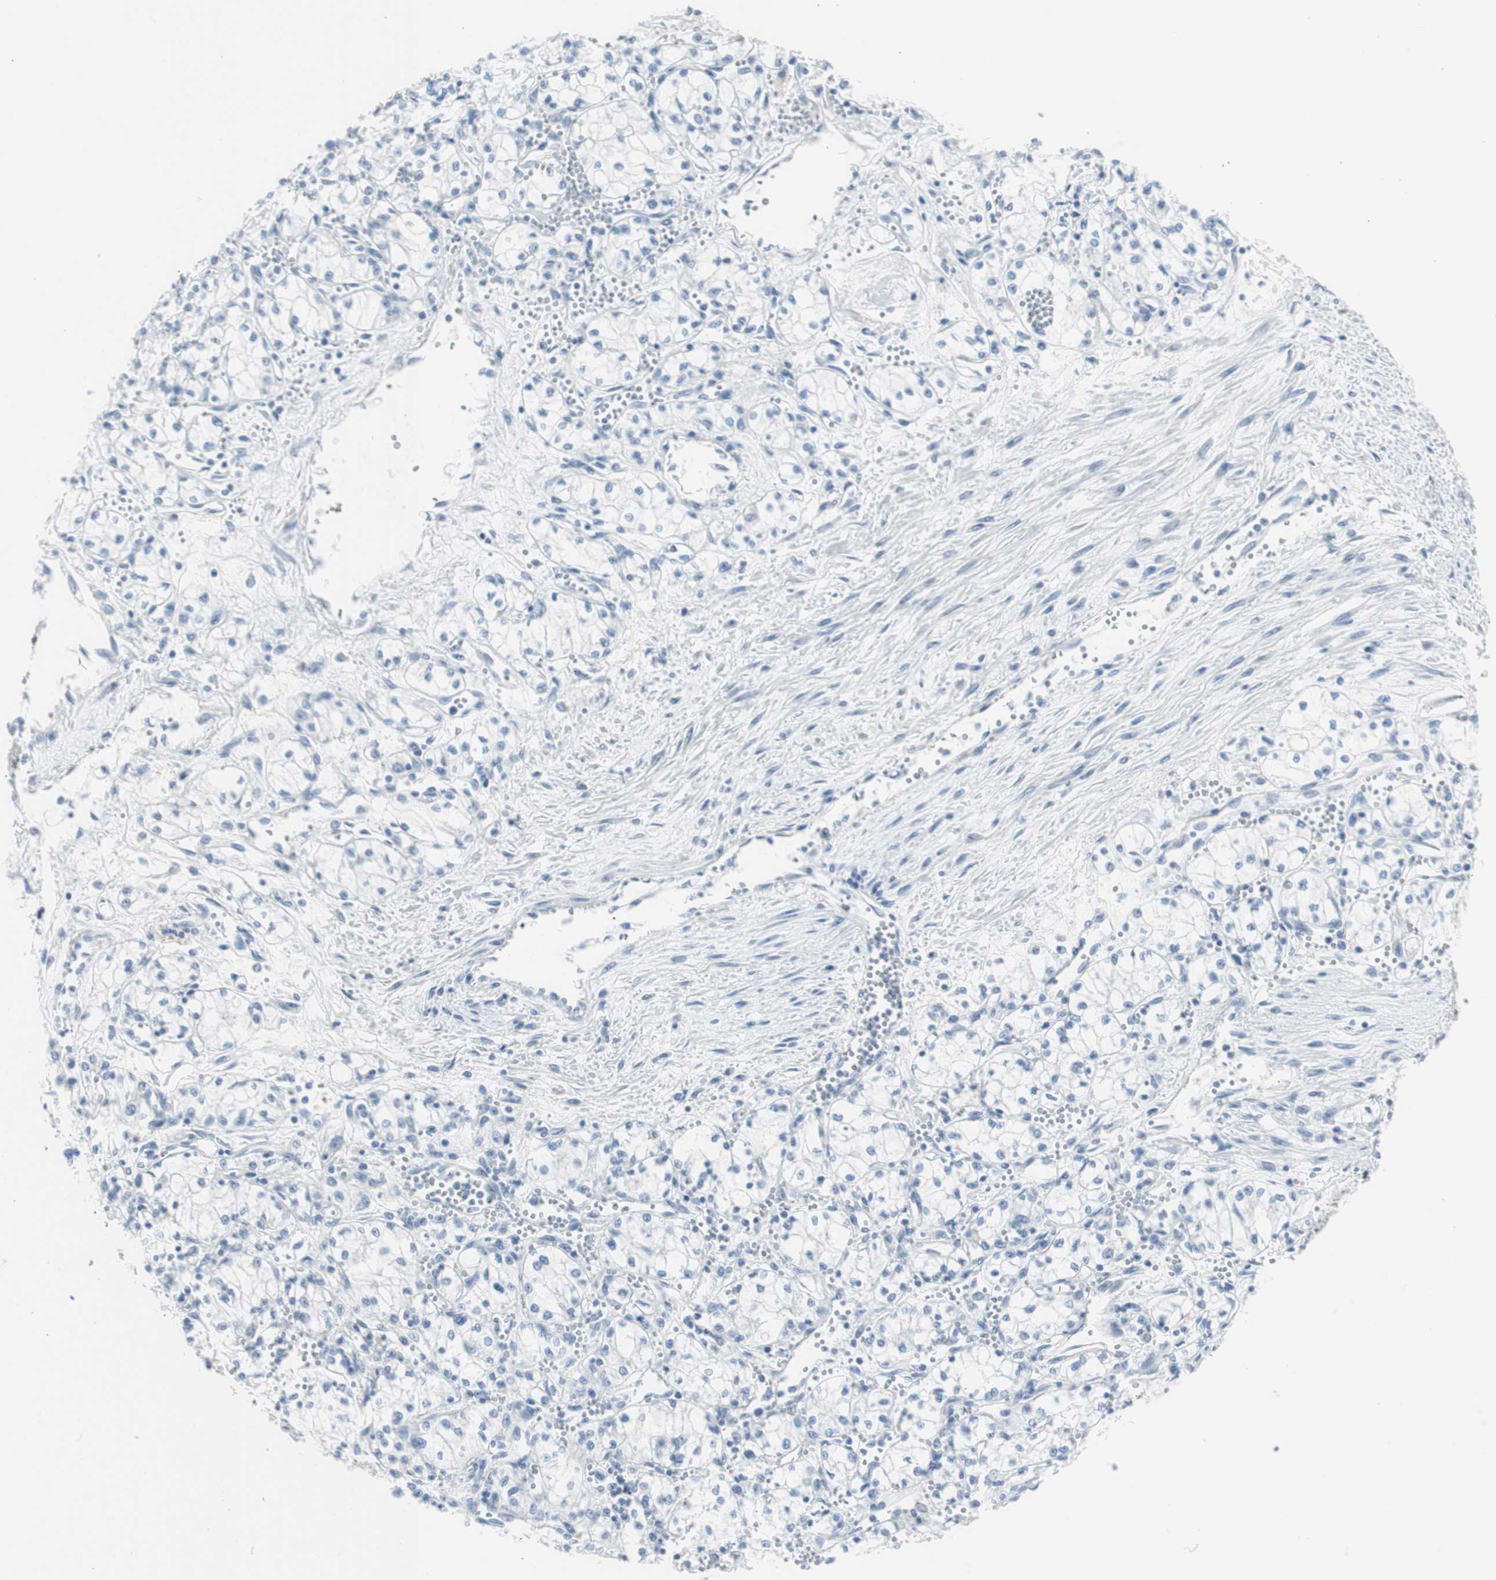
{"staining": {"intensity": "negative", "quantity": "none", "location": "none"}, "tissue": "renal cancer", "cell_type": "Tumor cells", "image_type": "cancer", "snomed": [{"axis": "morphology", "description": "Normal tissue, NOS"}, {"axis": "morphology", "description": "Adenocarcinoma, NOS"}, {"axis": "topography", "description": "Kidney"}], "caption": "High power microscopy histopathology image of an IHC micrograph of adenocarcinoma (renal), revealing no significant staining in tumor cells.", "gene": "RPS12", "patient": {"sex": "male", "age": 59}}